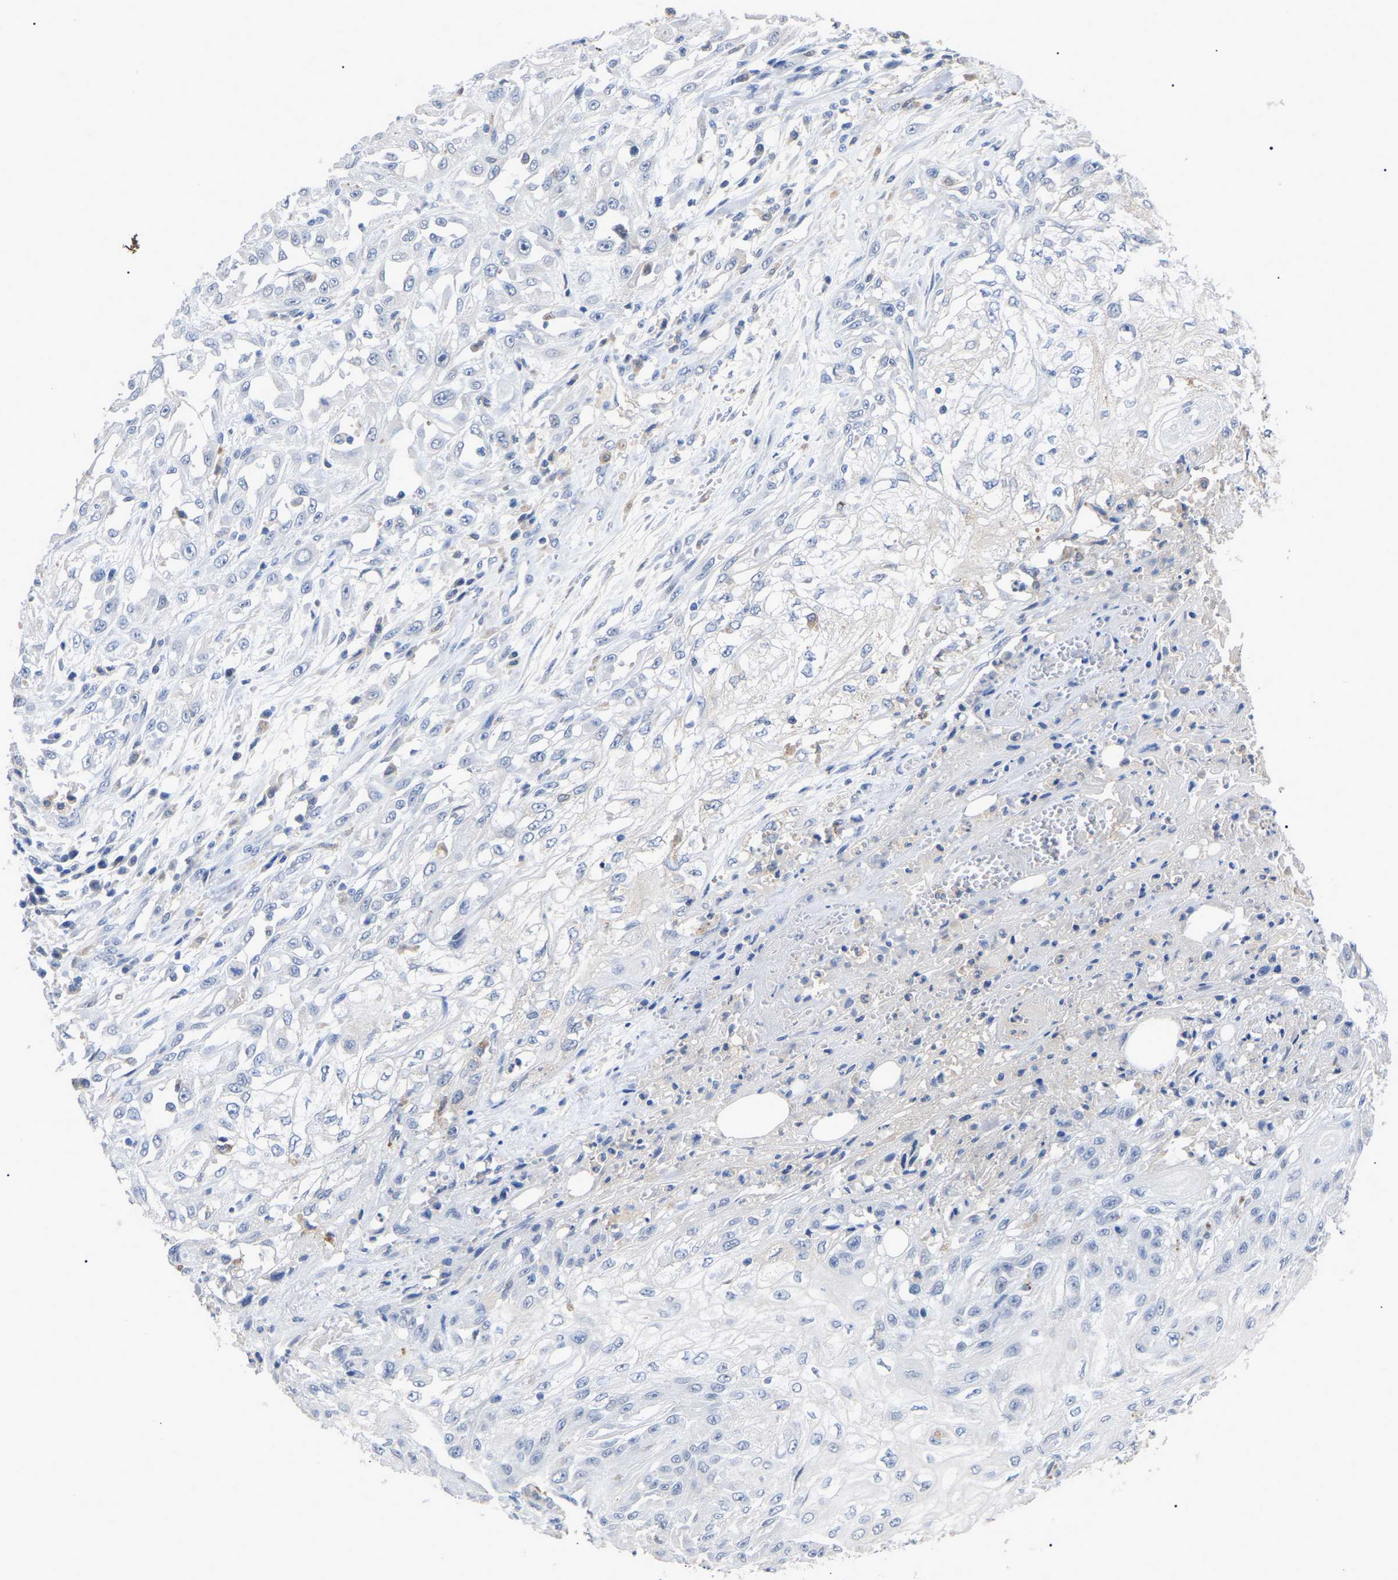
{"staining": {"intensity": "negative", "quantity": "none", "location": "none"}, "tissue": "skin cancer", "cell_type": "Tumor cells", "image_type": "cancer", "snomed": [{"axis": "morphology", "description": "Squamous cell carcinoma, NOS"}, {"axis": "morphology", "description": "Squamous cell carcinoma, metastatic, NOS"}, {"axis": "topography", "description": "Skin"}, {"axis": "topography", "description": "Lymph node"}], "caption": "Tumor cells show no significant protein expression in skin cancer.", "gene": "SMPD2", "patient": {"sex": "male", "age": 75}}